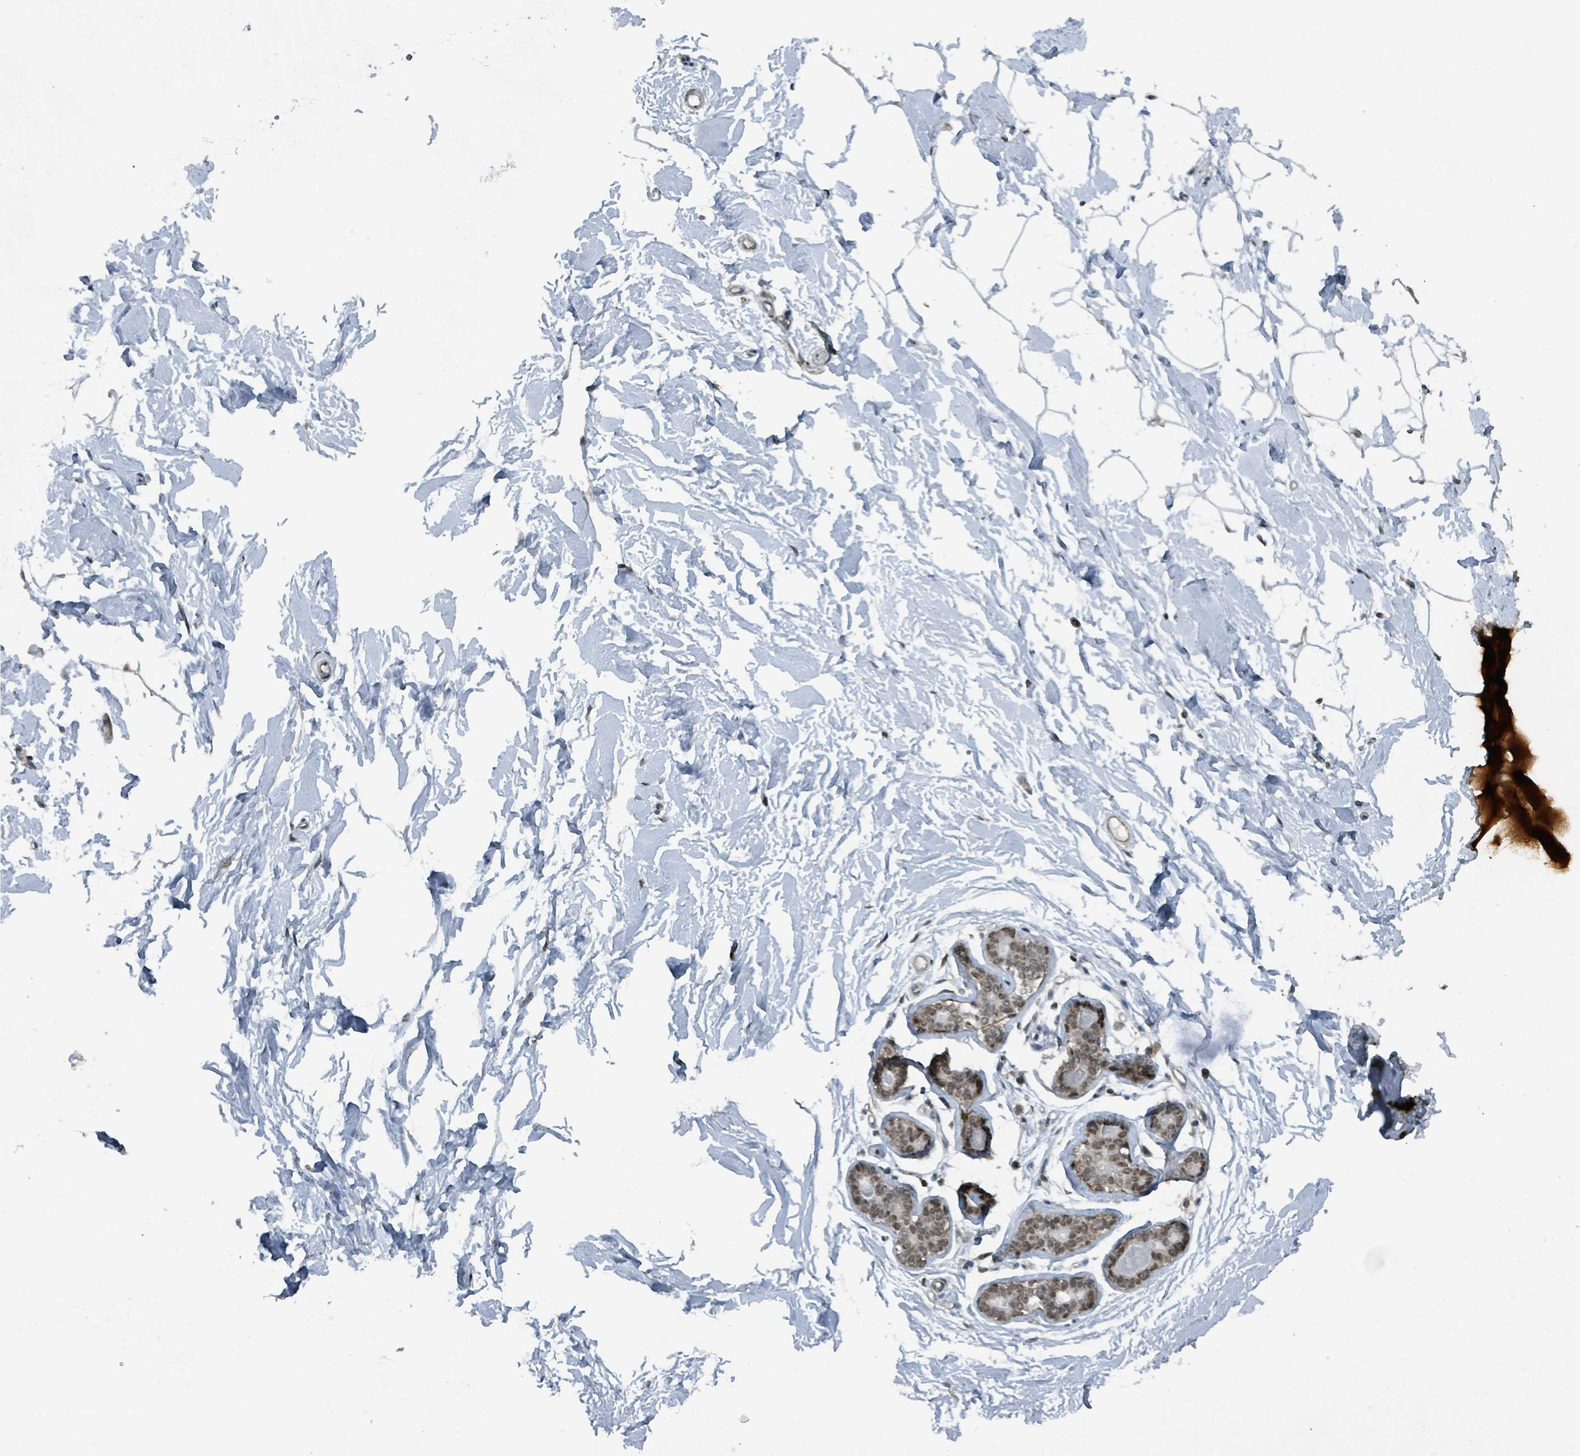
{"staining": {"intensity": "negative", "quantity": "none", "location": "none"}, "tissue": "breast", "cell_type": "Adipocytes", "image_type": "normal", "snomed": [{"axis": "morphology", "description": "Normal tissue, NOS"}, {"axis": "topography", "description": "Breast"}], "caption": "A micrograph of breast stained for a protein displays no brown staining in adipocytes. Brightfield microscopy of IHC stained with DAB (brown) and hematoxylin (blue), captured at high magnification.", "gene": "PHIP", "patient": {"sex": "female", "age": 23}}